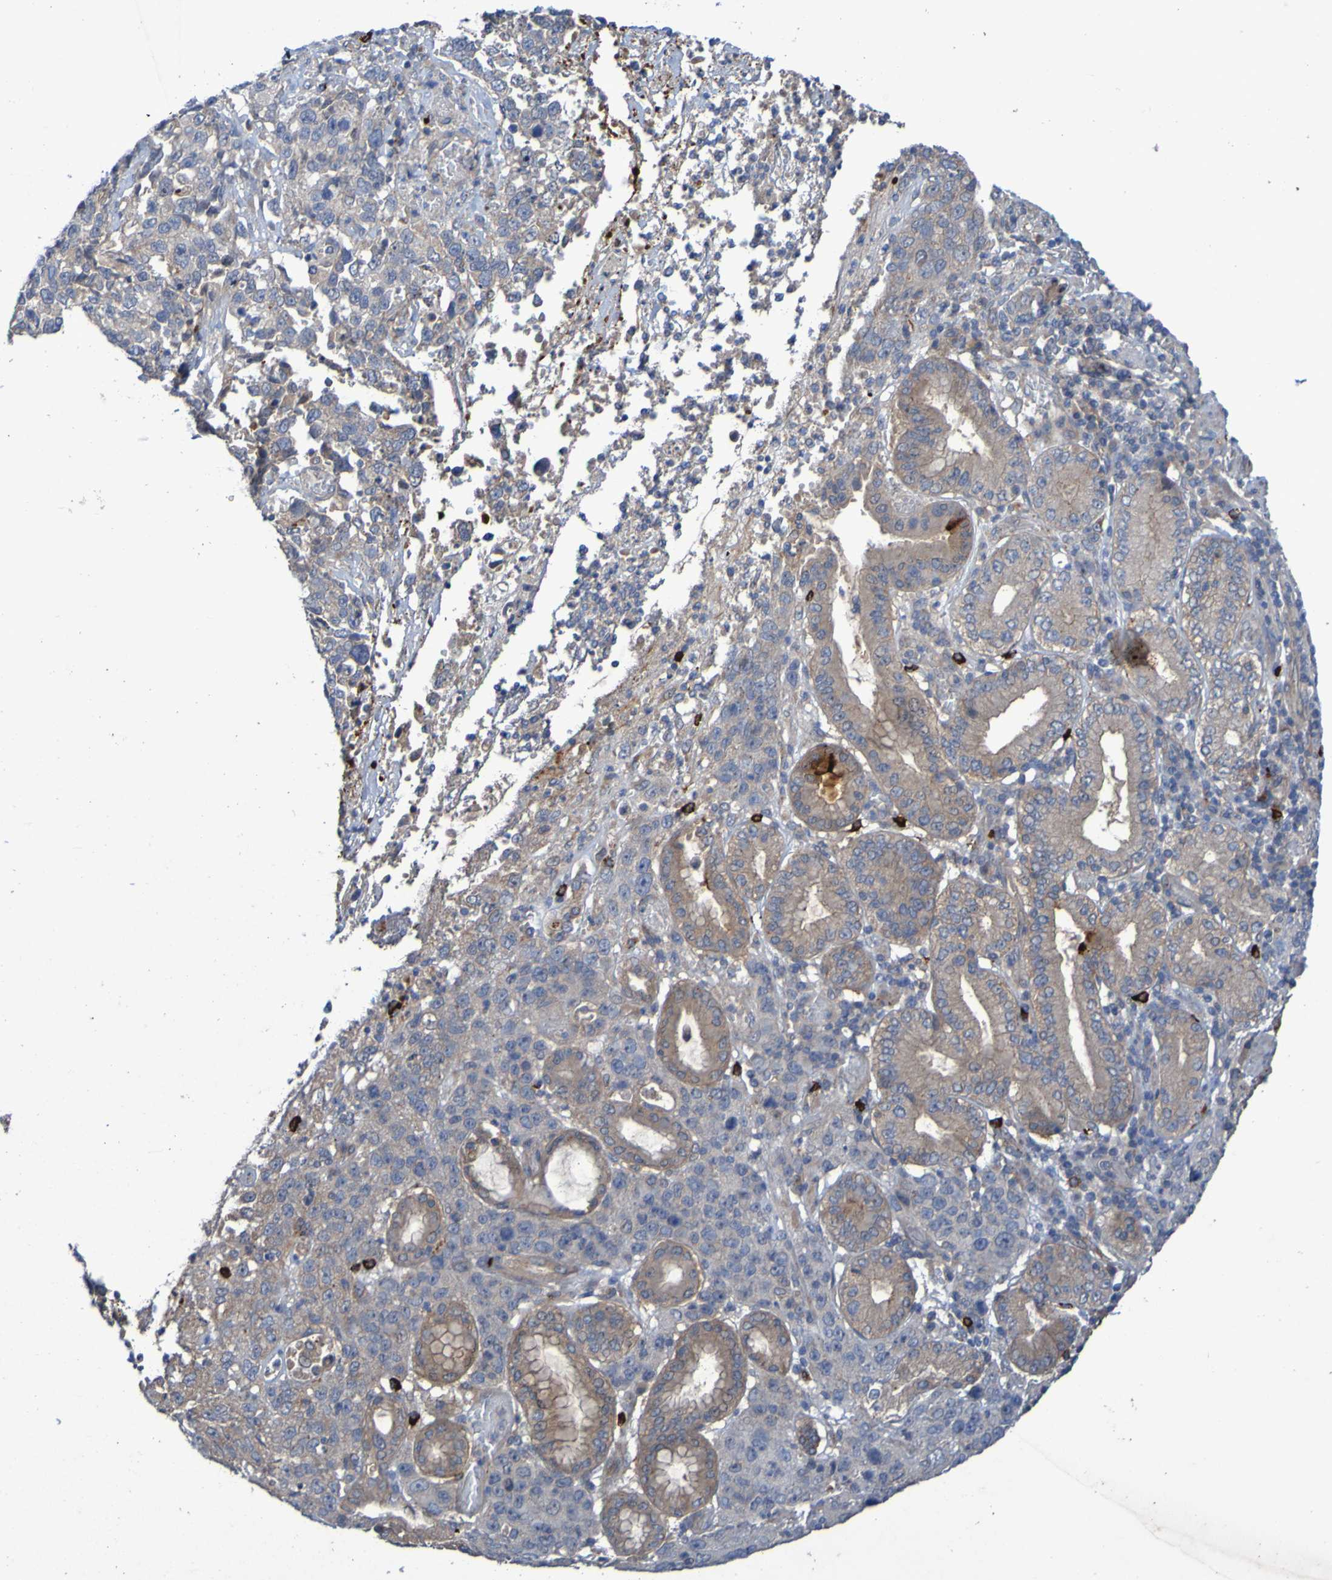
{"staining": {"intensity": "weak", "quantity": ">75%", "location": "cytoplasmic/membranous"}, "tissue": "stomach cancer", "cell_type": "Tumor cells", "image_type": "cancer", "snomed": [{"axis": "morphology", "description": "Normal tissue, NOS"}, {"axis": "morphology", "description": "Adenocarcinoma, NOS"}, {"axis": "topography", "description": "Stomach"}], "caption": "Immunohistochemistry of stomach cancer exhibits low levels of weak cytoplasmic/membranous staining in approximately >75% of tumor cells.", "gene": "ANGPT4", "patient": {"sex": "male", "age": 48}}